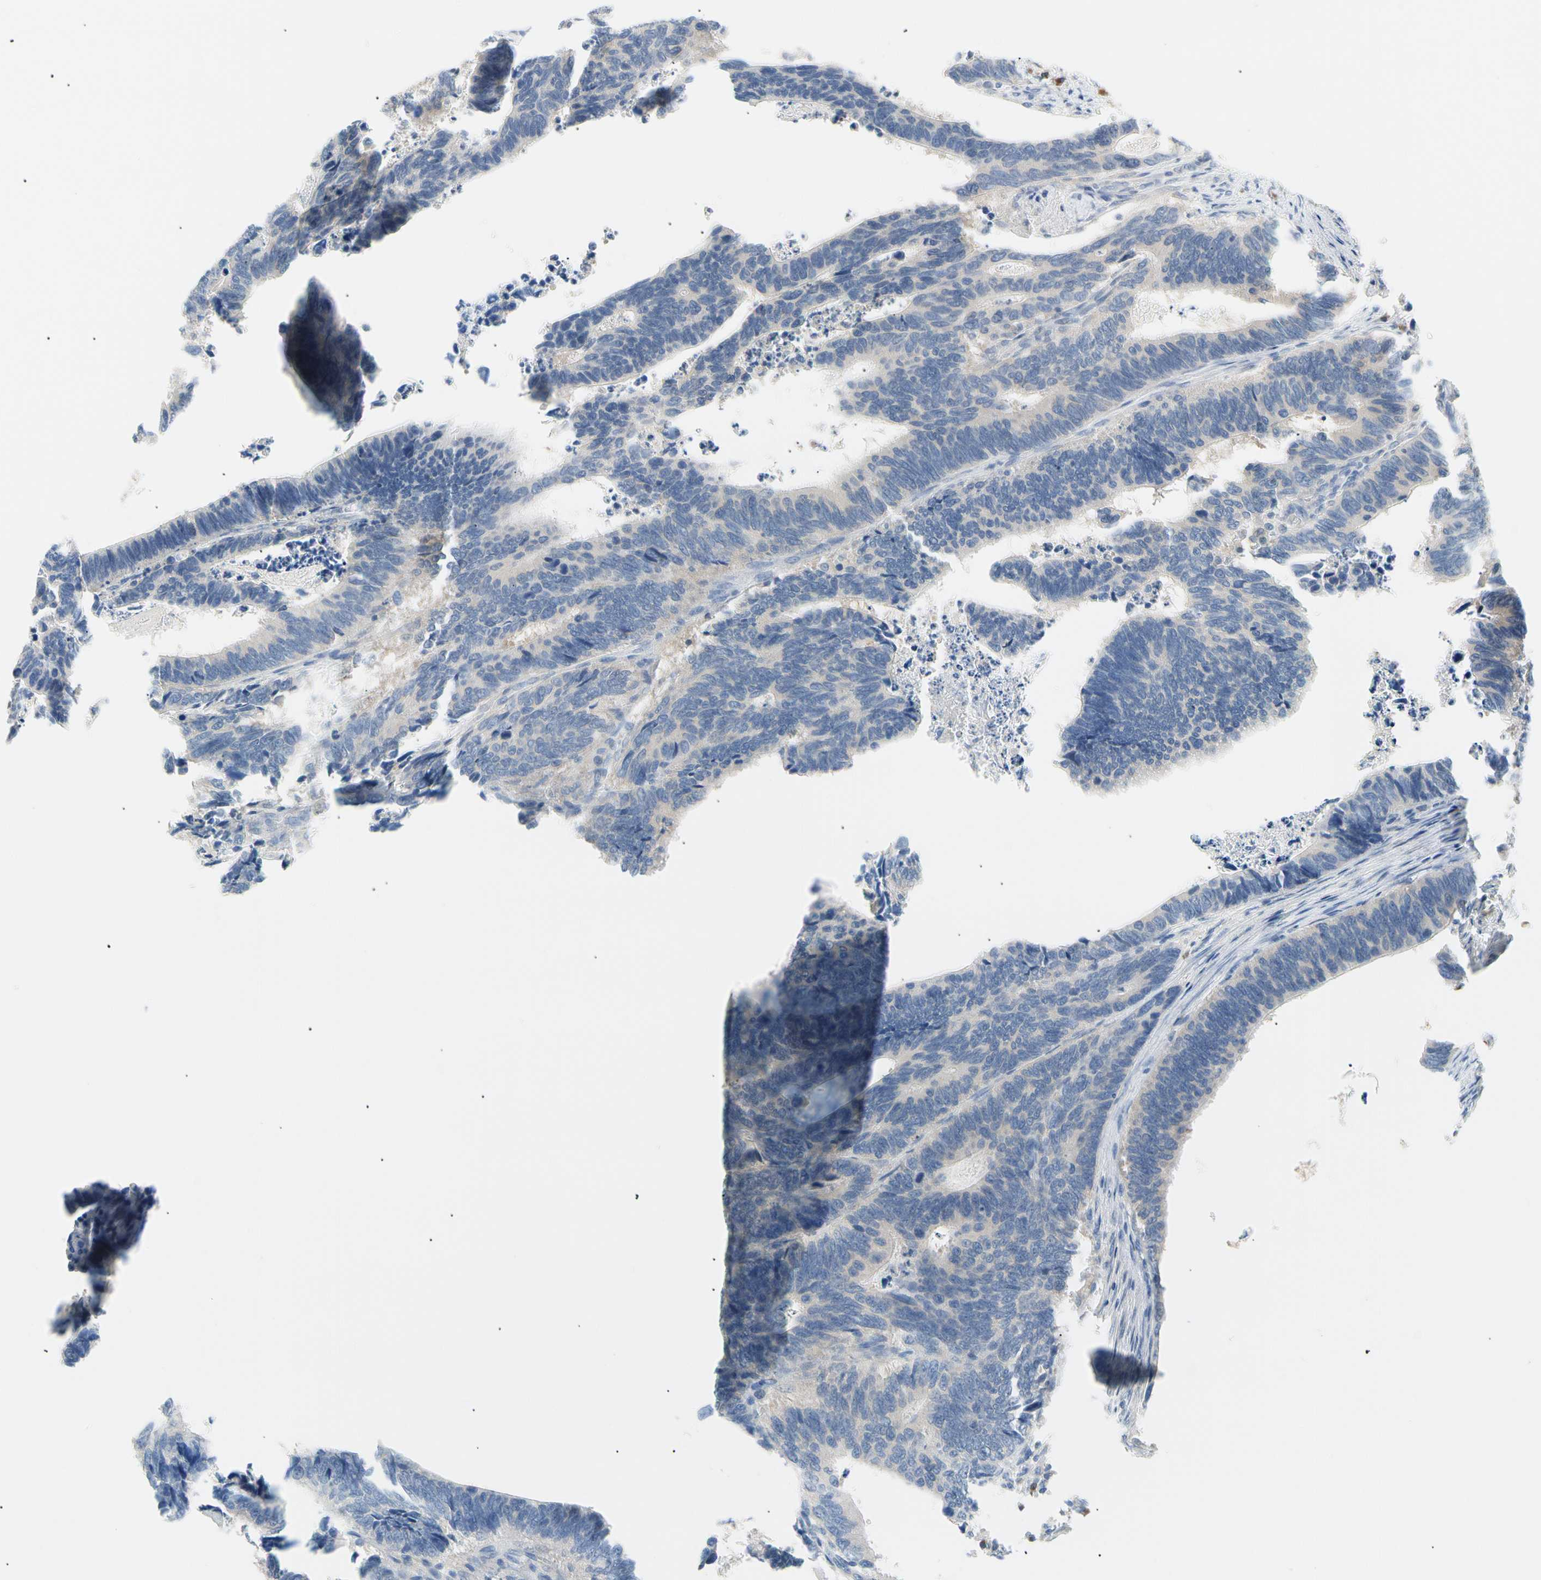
{"staining": {"intensity": "negative", "quantity": "none", "location": "none"}, "tissue": "colorectal cancer", "cell_type": "Tumor cells", "image_type": "cancer", "snomed": [{"axis": "morphology", "description": "Adenocarcinoma, NOS"}, {"axis": "topography", "description": "Colon"}], "caption": "DAB (3,3'-diaminobenzidine) immunohistochemical staining of human colorectal adenocarcinoma reveals no significant positivity in tumor cells.", "gene": "SEC23B", "patient": {"sex": "male", "age": 72}}